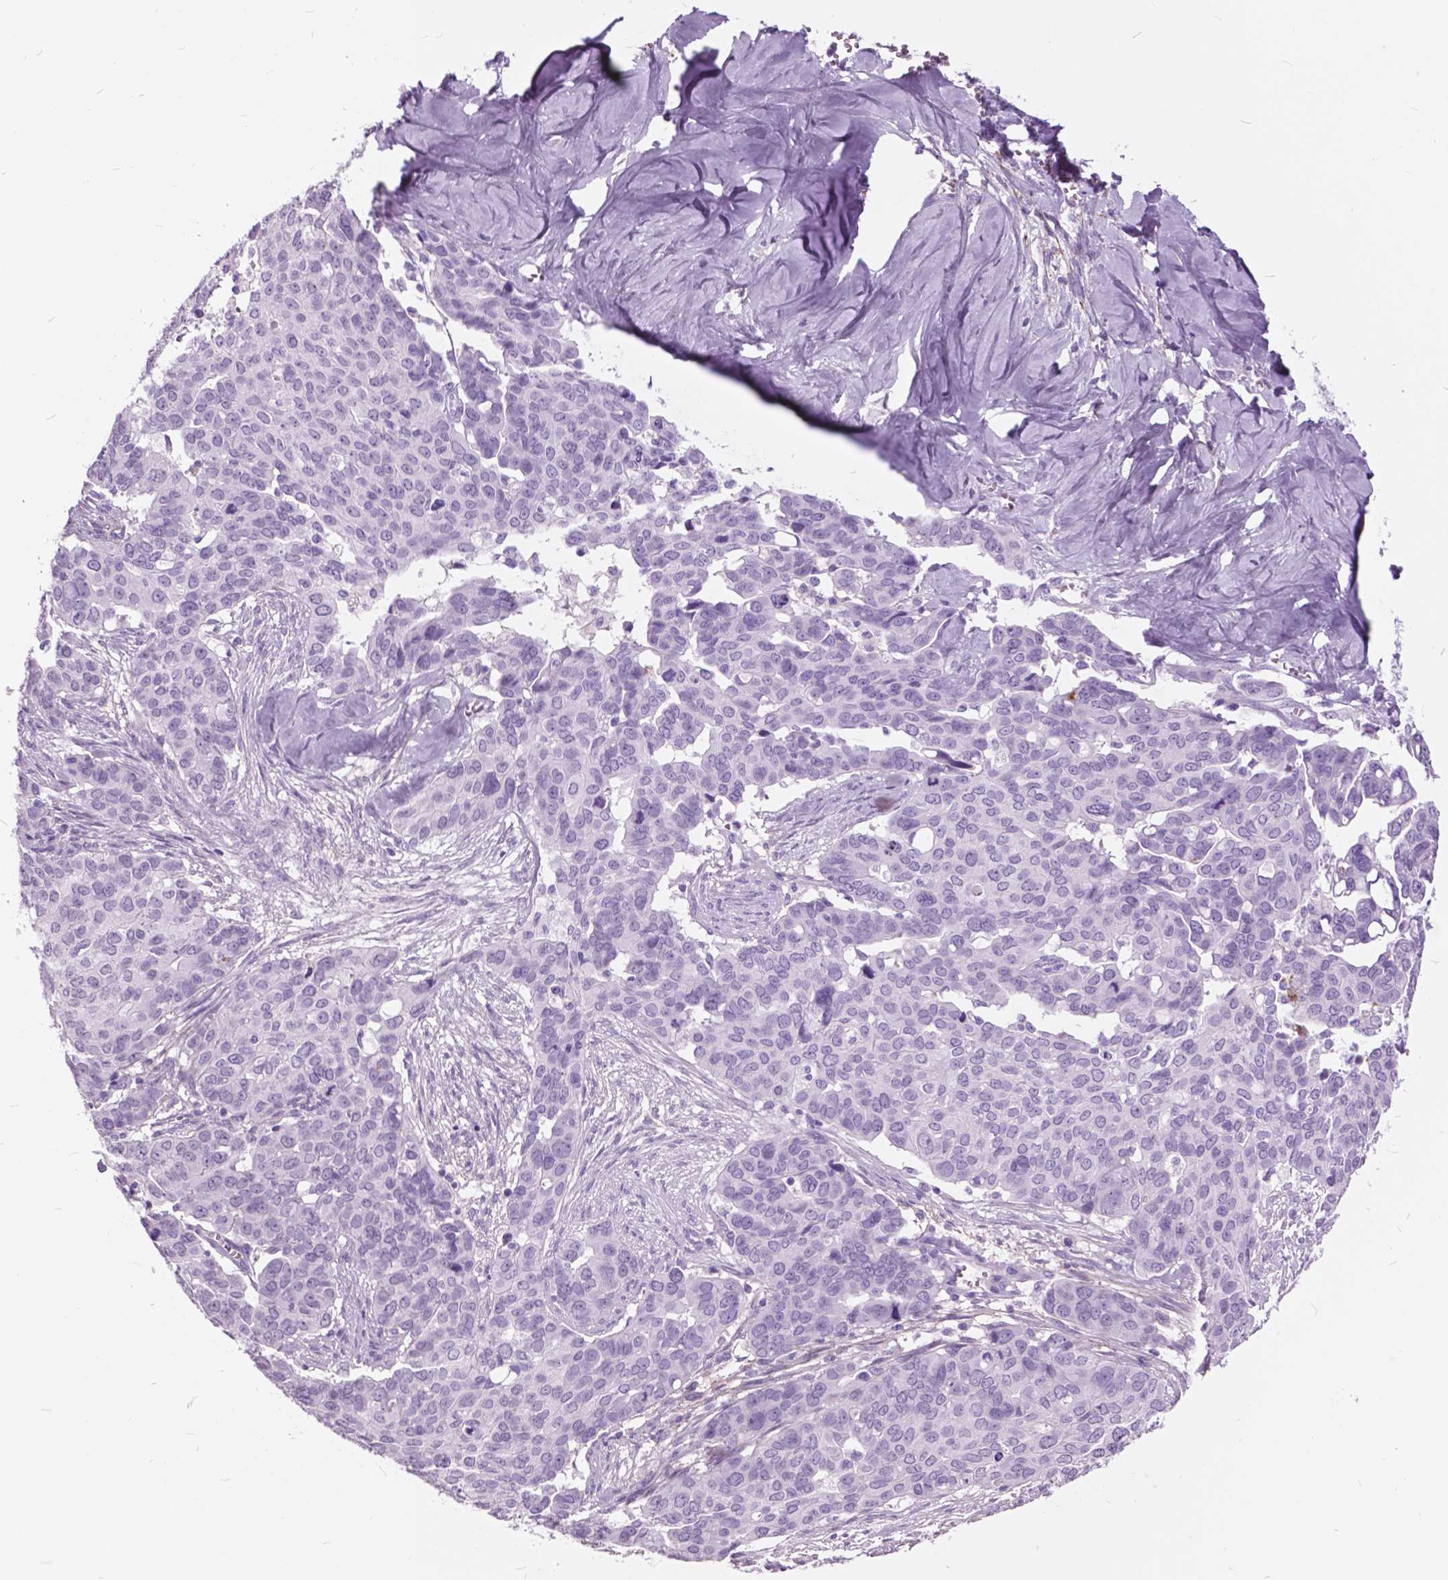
{"staining": {"intensity": "negative", "quantity": "none", "location": "none"}, "tissue": "ovarian cancer", "cell_type": "Tumor cells", "image_type": "cancer", "snomed": [{"axis": "morphology", "description": "Carcinoma, endometroid"}, {"axis": "topography", "description": "Ovary"}], "caption": "DAB (3,3'-diaminobenzidine) immunohistochemical staining of ovarian endometroid carcinoma displays no significant staining in tumor cells. Nuclei are stained in blue.", "gene": "GDF9", "patient": {"sex": "female", "age": 78}}